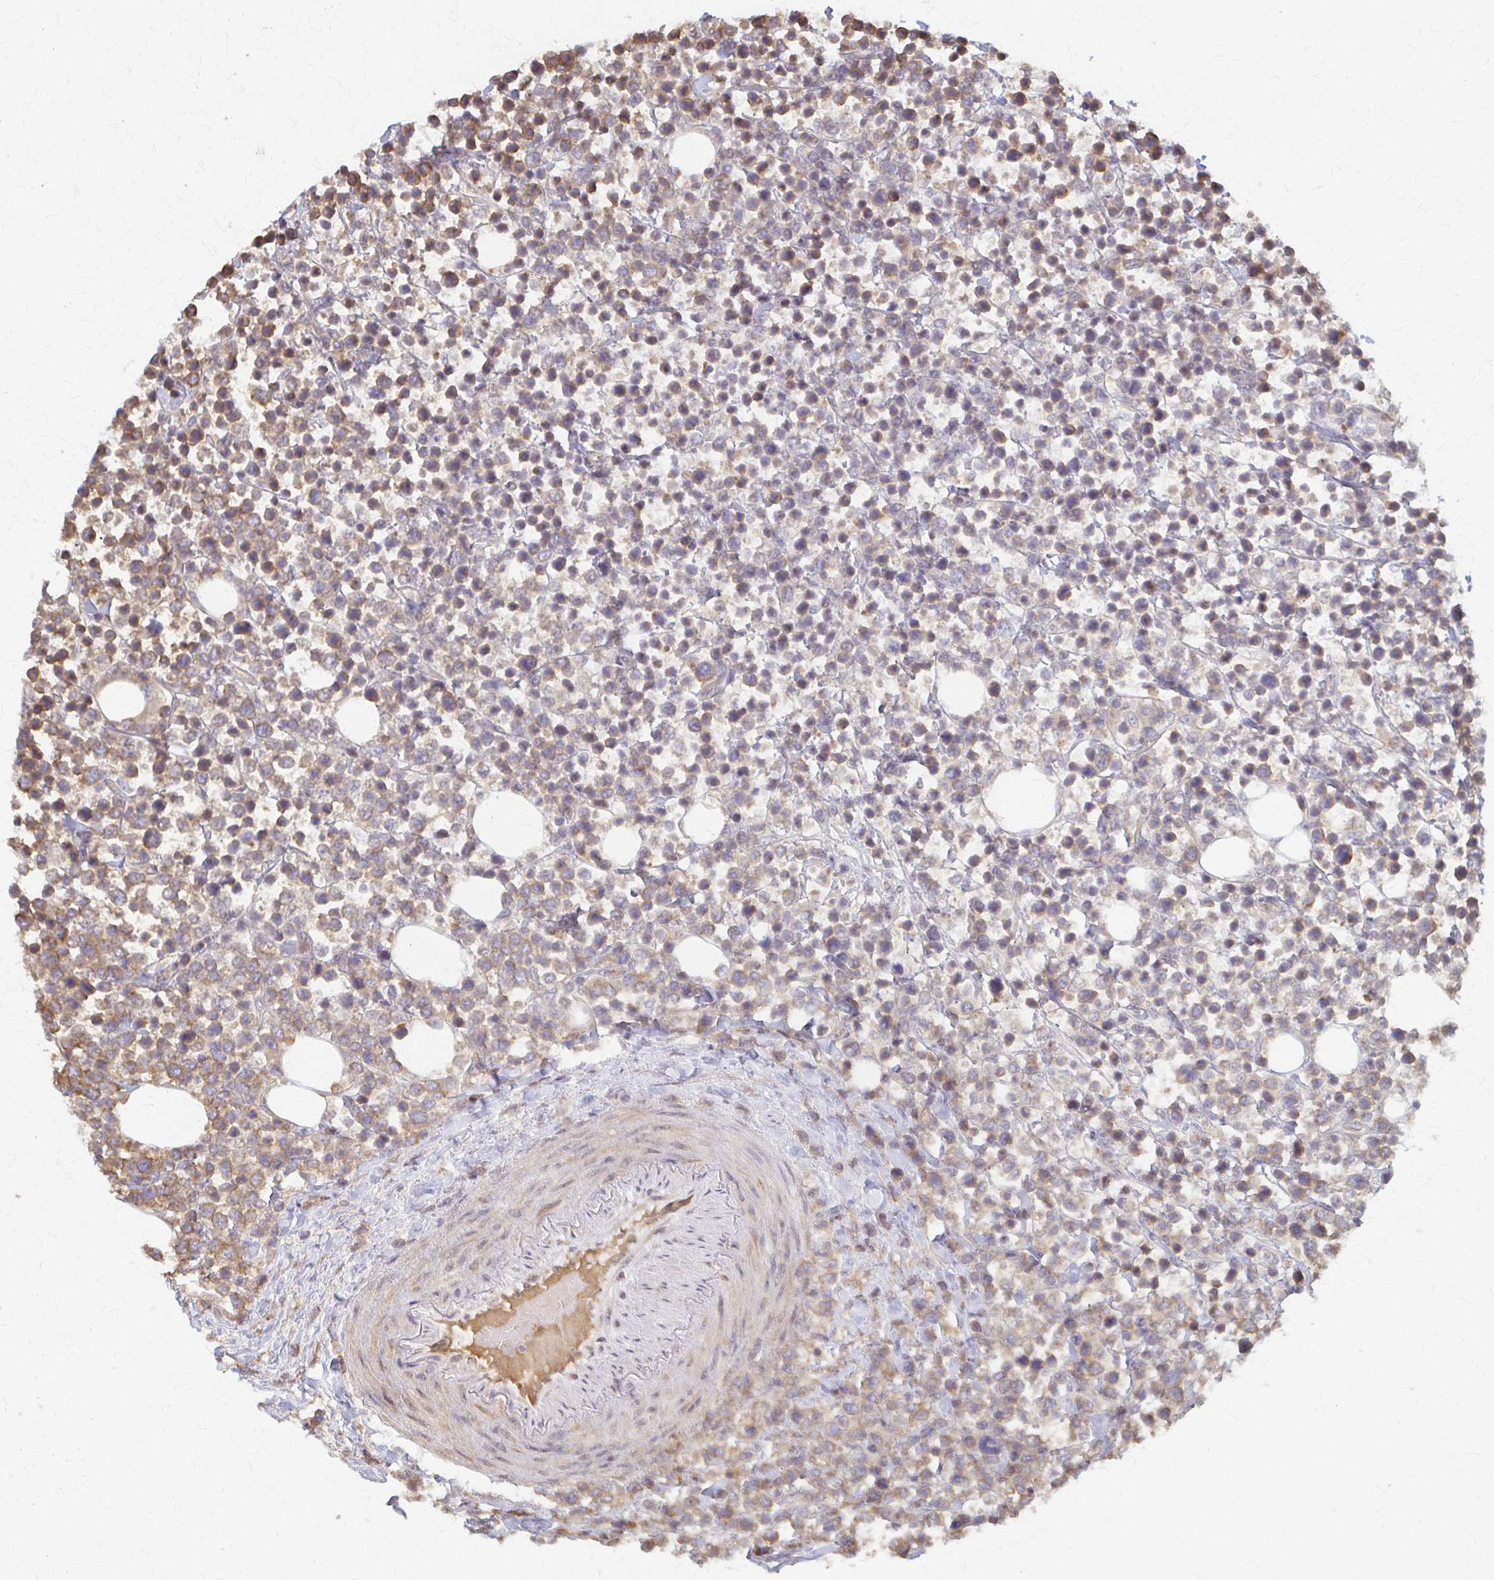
{"staining": {"intensity": "moderate", "quantity": "<25%", "location": "cytoplasmic/membranous"}, "tissue": "lymphoma", "cell_type": "Tumor cells", "image_type": "cancer", "snomed": [{"axis": "morphology", "description": "Malignant lymphoma, non-Hodgkin's type, Low grade"}, {"axis": "topography", "description": "Lymph node"}], "caption": "Lymphoma stained with a brown dye displays moderate cytoplasmic/membranous positive expression in approximately <25% of tumor cells.", "gene": "ARHGAP35", "patient": {"sex": "male", "age": 60}}